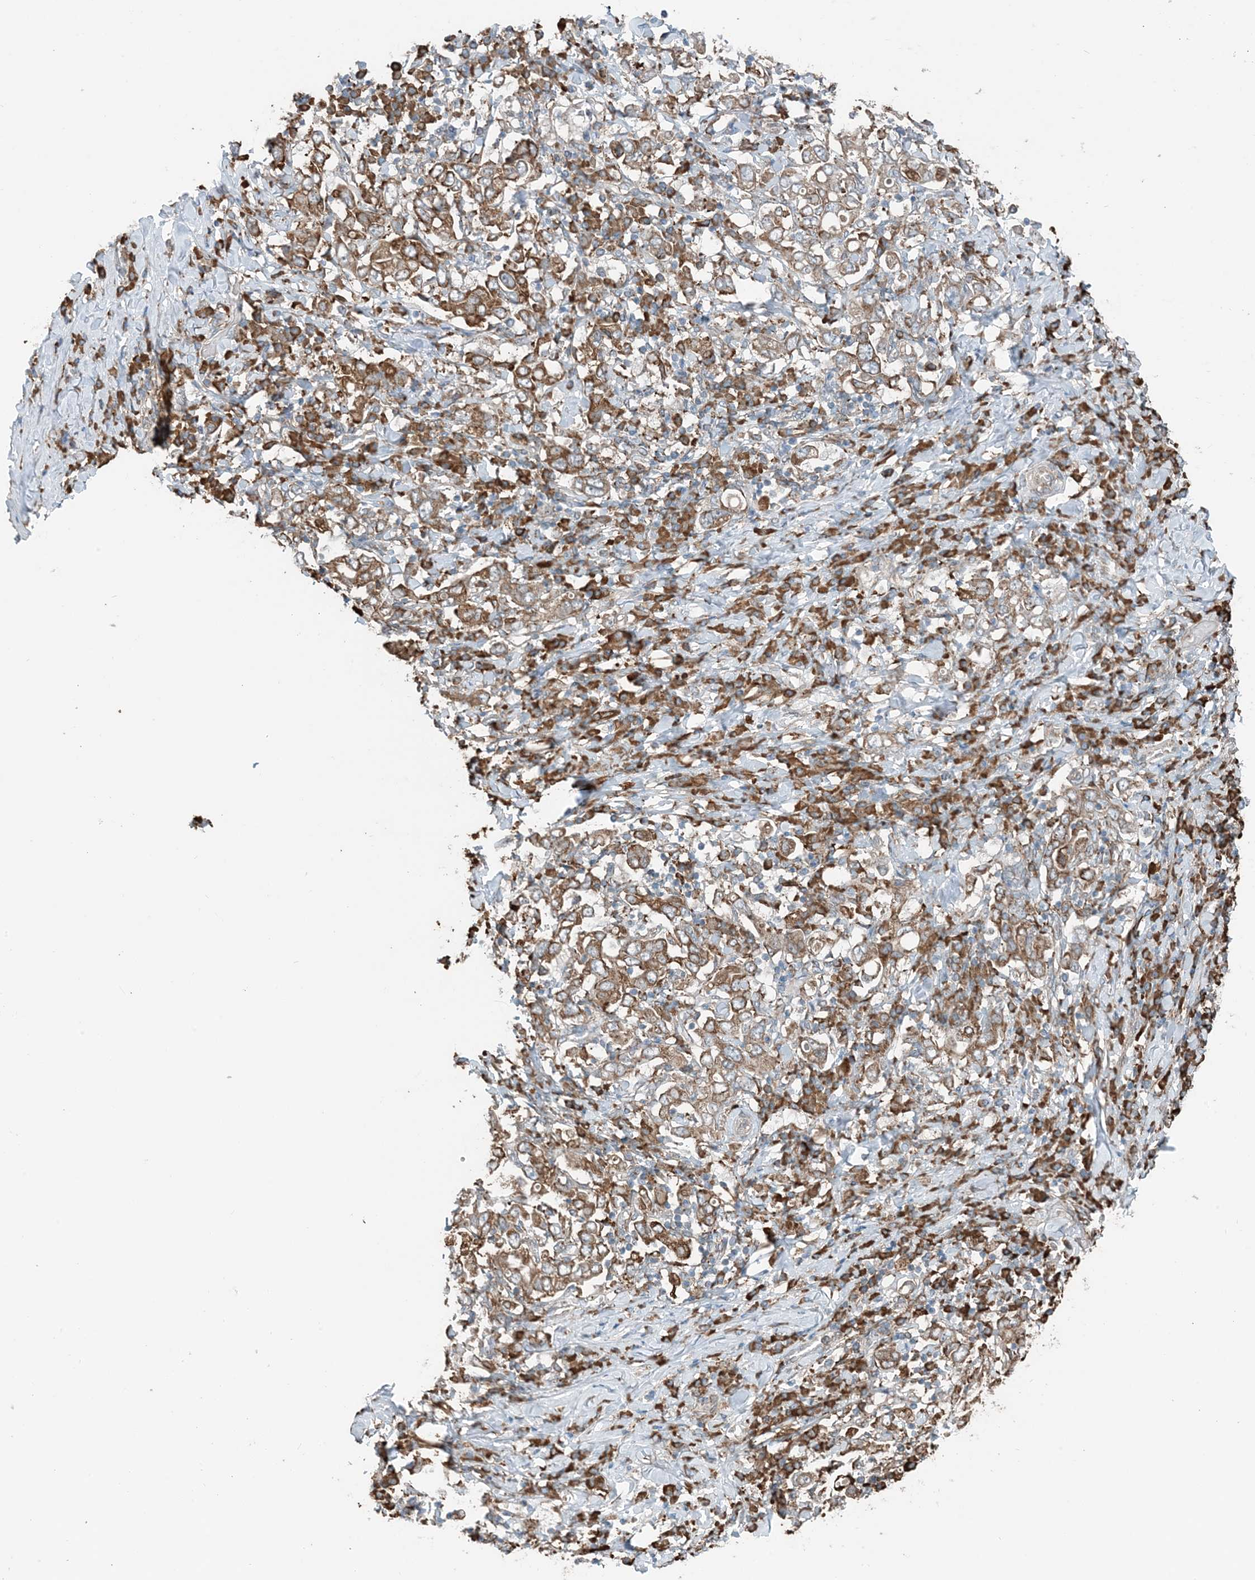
{"staining": {"intensity": "moderate", "quantity": ">75%", "location": "cytoplasmic/membranous"}, "tissue": "stomach cancer", "cell_type": "Tumor cells", "image_type": "cancer", "snomed": [{"axis": "morphology", "description": "Adenocarcinoma, NOS"}, {"axis": "topography", "description": "Stomach, upper"}], "caption": "Stomach adenocarcinoma stained with immunohistochemistry shows moderate cytoplasmic/membranous positivity in approximately >75% of tumor cells.", "gene": "CERKL", "patient": {"sex": "male", "age": 62}}